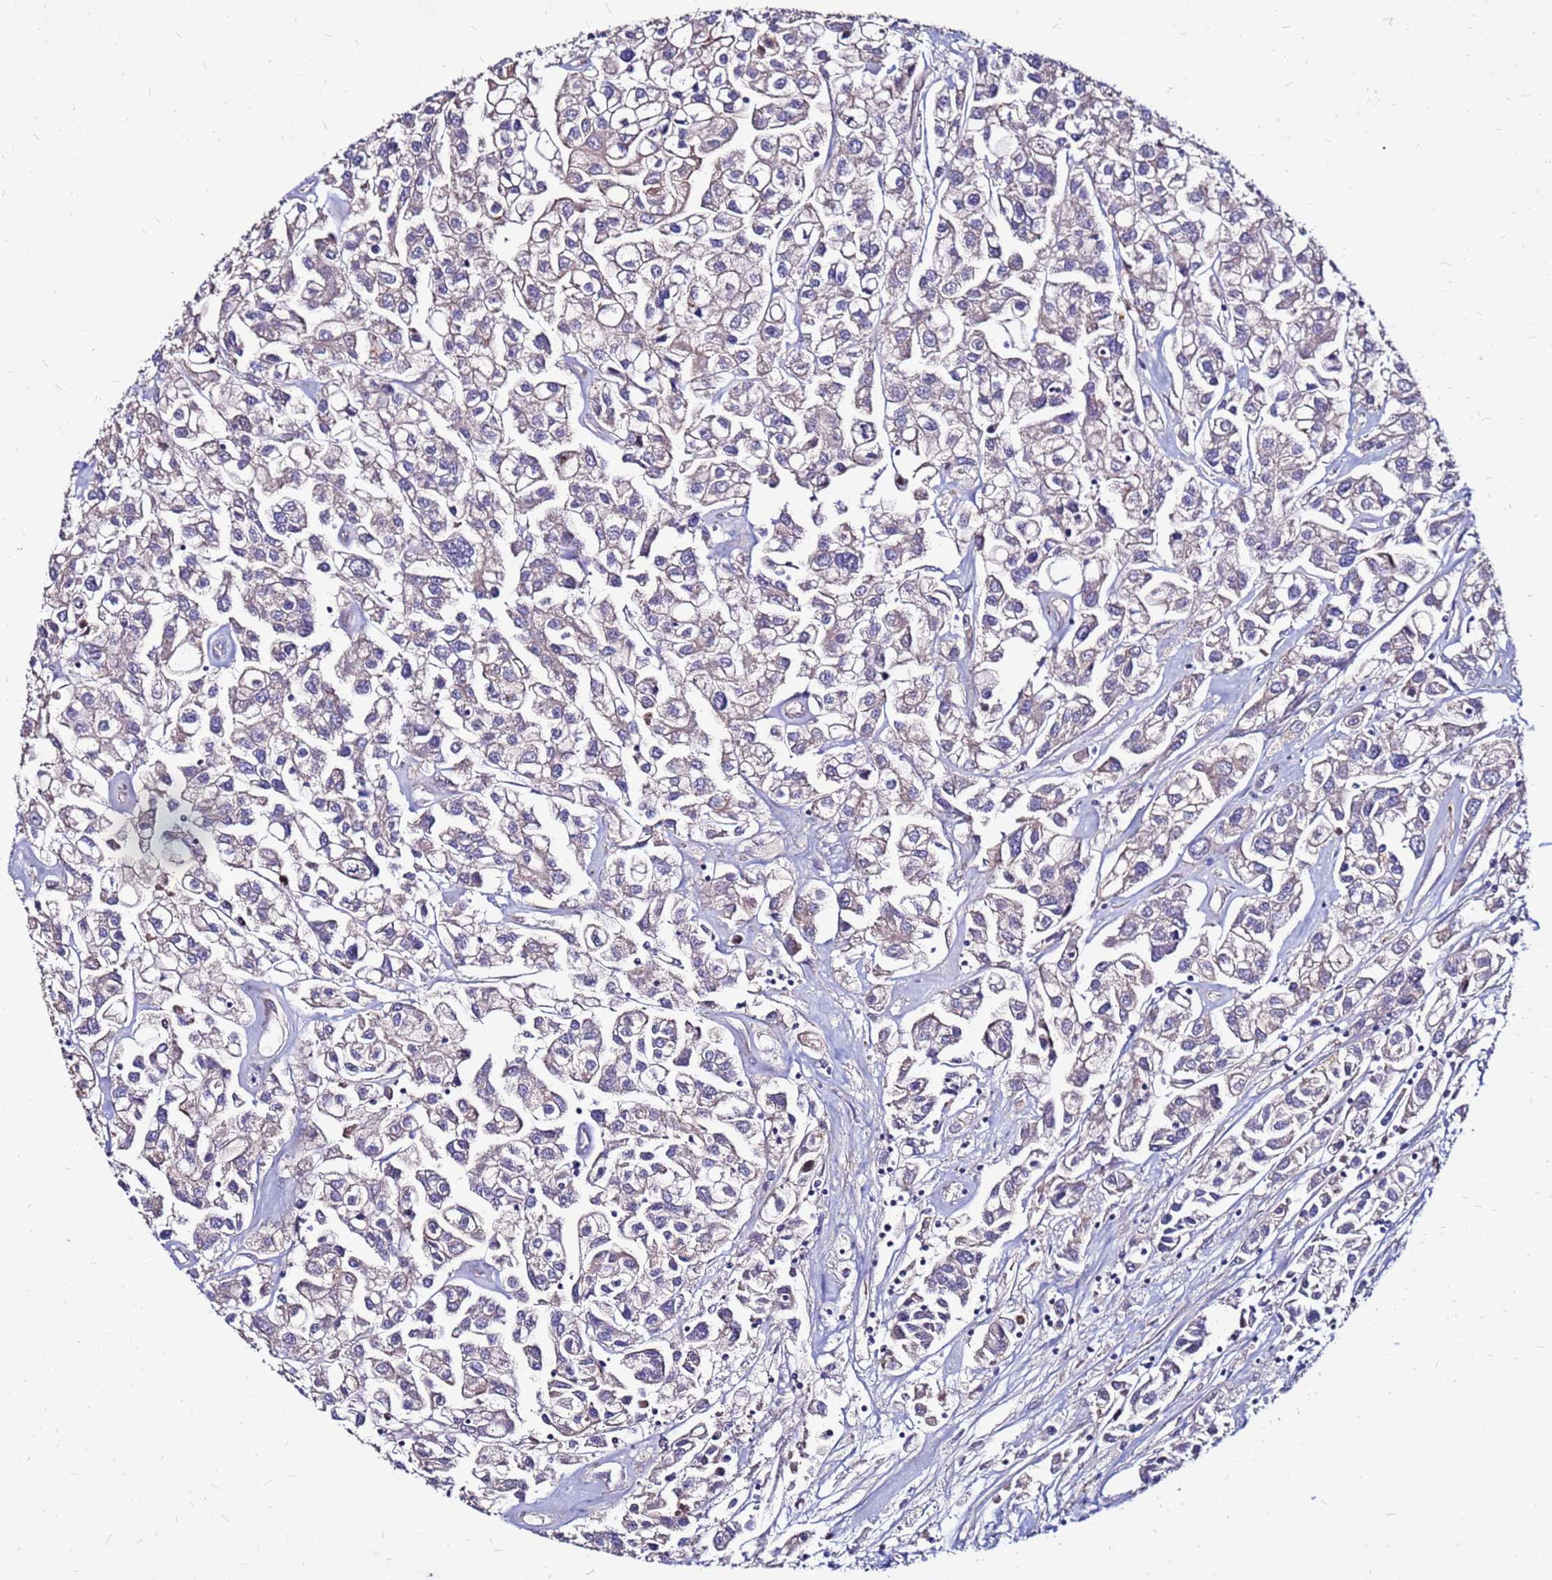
{"staining": {"intensity": "negative", "quantity": "none", "location": "none"}, "tissue": "urothelial cancer", "cell_type": "Tumor cells", "image_type": "cancer", "snomed": [{"axis": "morphology", "description": "Urothelial carcinoma, High grade"}, {"axis": "topography", "description": "Urinary bladder"}], "caption": "A photomicrograph of urothelial carcinoma (high-grade) stained for a protein displays no brown staining in tumor cells.", "gene": "ARHGEF5", "patient": {"sex": "male", "age": 67}}